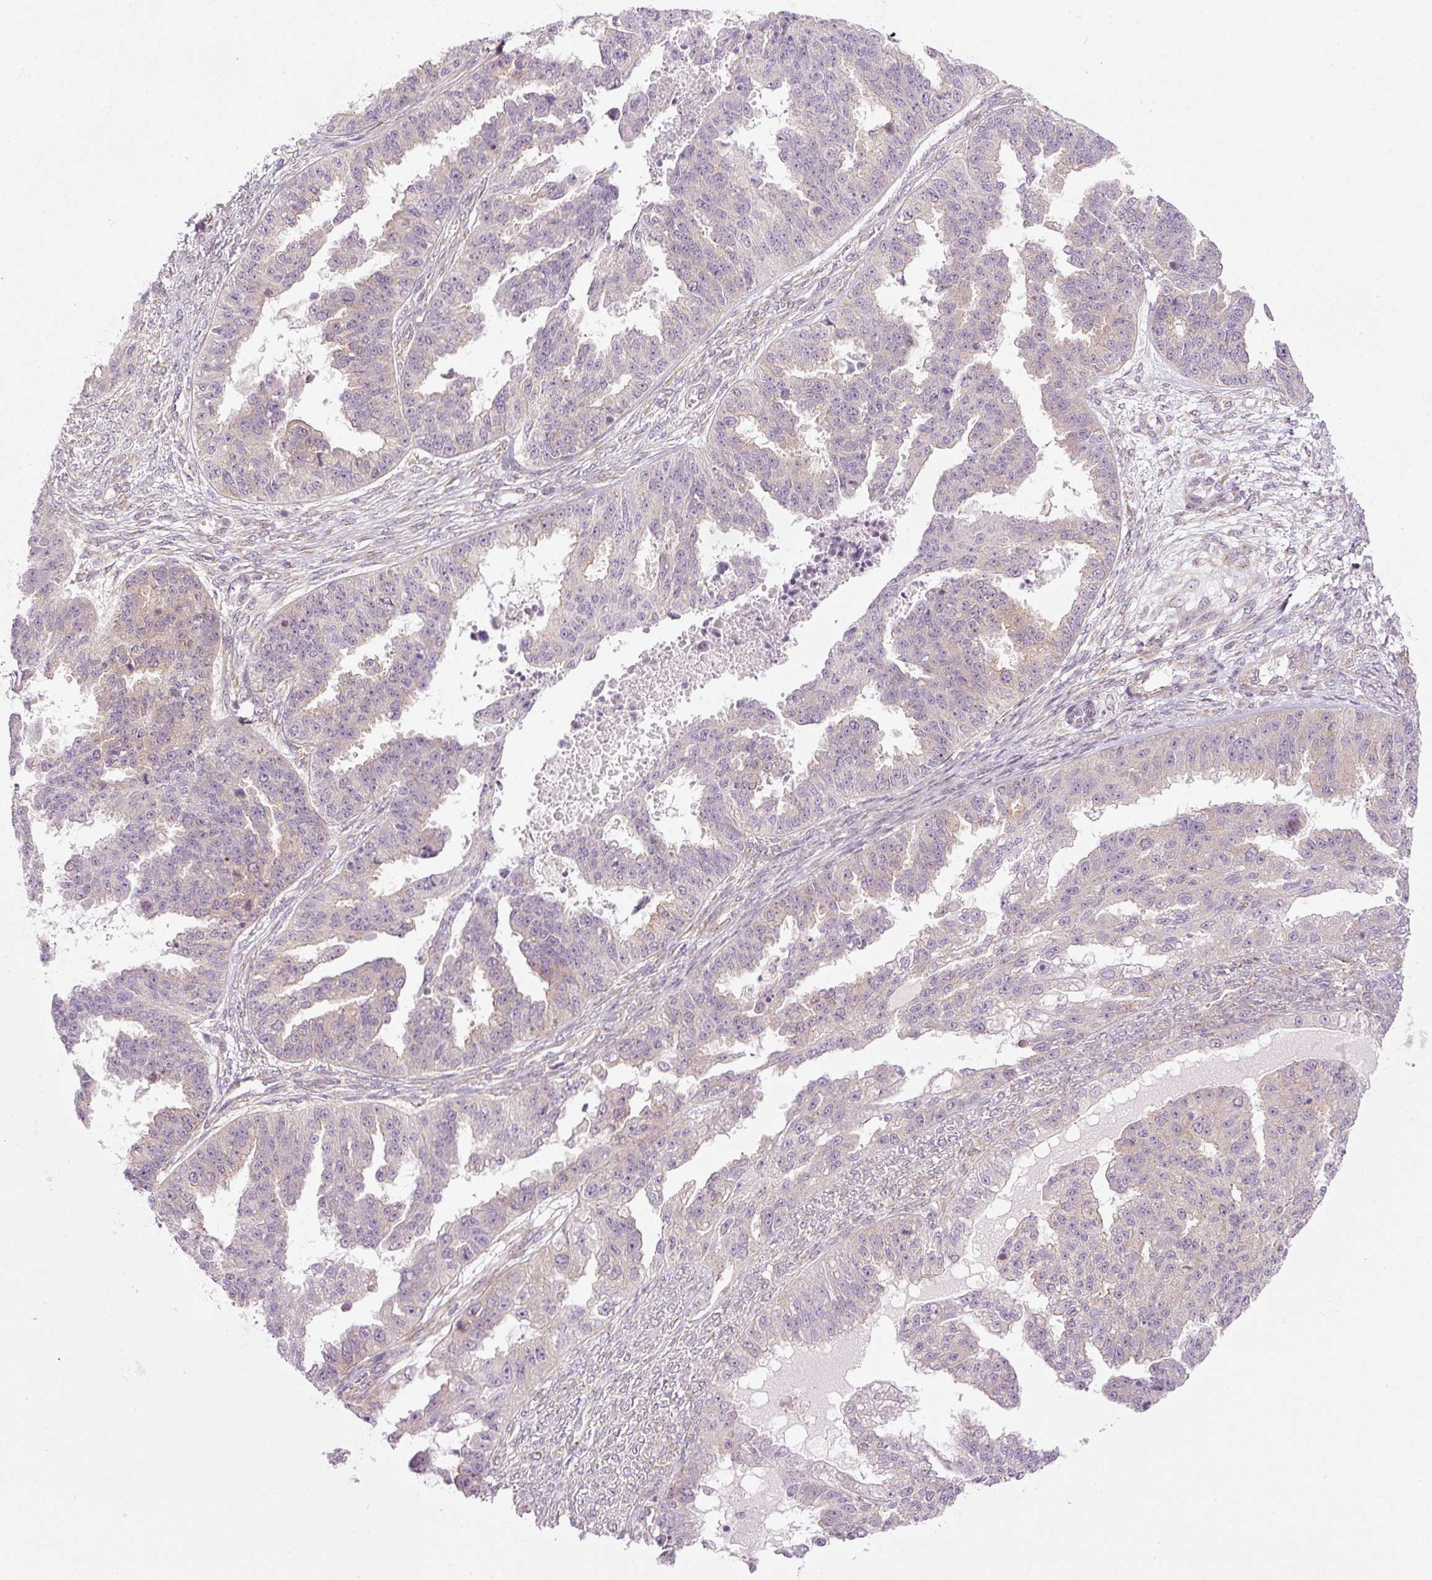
{"staining": {"intensity": "negative", "quantity": "none", "location": "none"}, "tissue": "ovarian cancer", "cell_type": "Tumor cells", "image_type": "cancer", "snomed": [{"axis": "morphology", "description": "Cystadenocarcinoma, serous, NOS"}, {"axis": "topography", "description": "Ovary"}], "caption": "Tumor cells show no significant positivity in ovarian cancer. (DAB immunohistochemistry (IHC) with hematoxylin counter stain).", "gene": "MZT2B", "patient": {"sex": "female", "age": 58}}